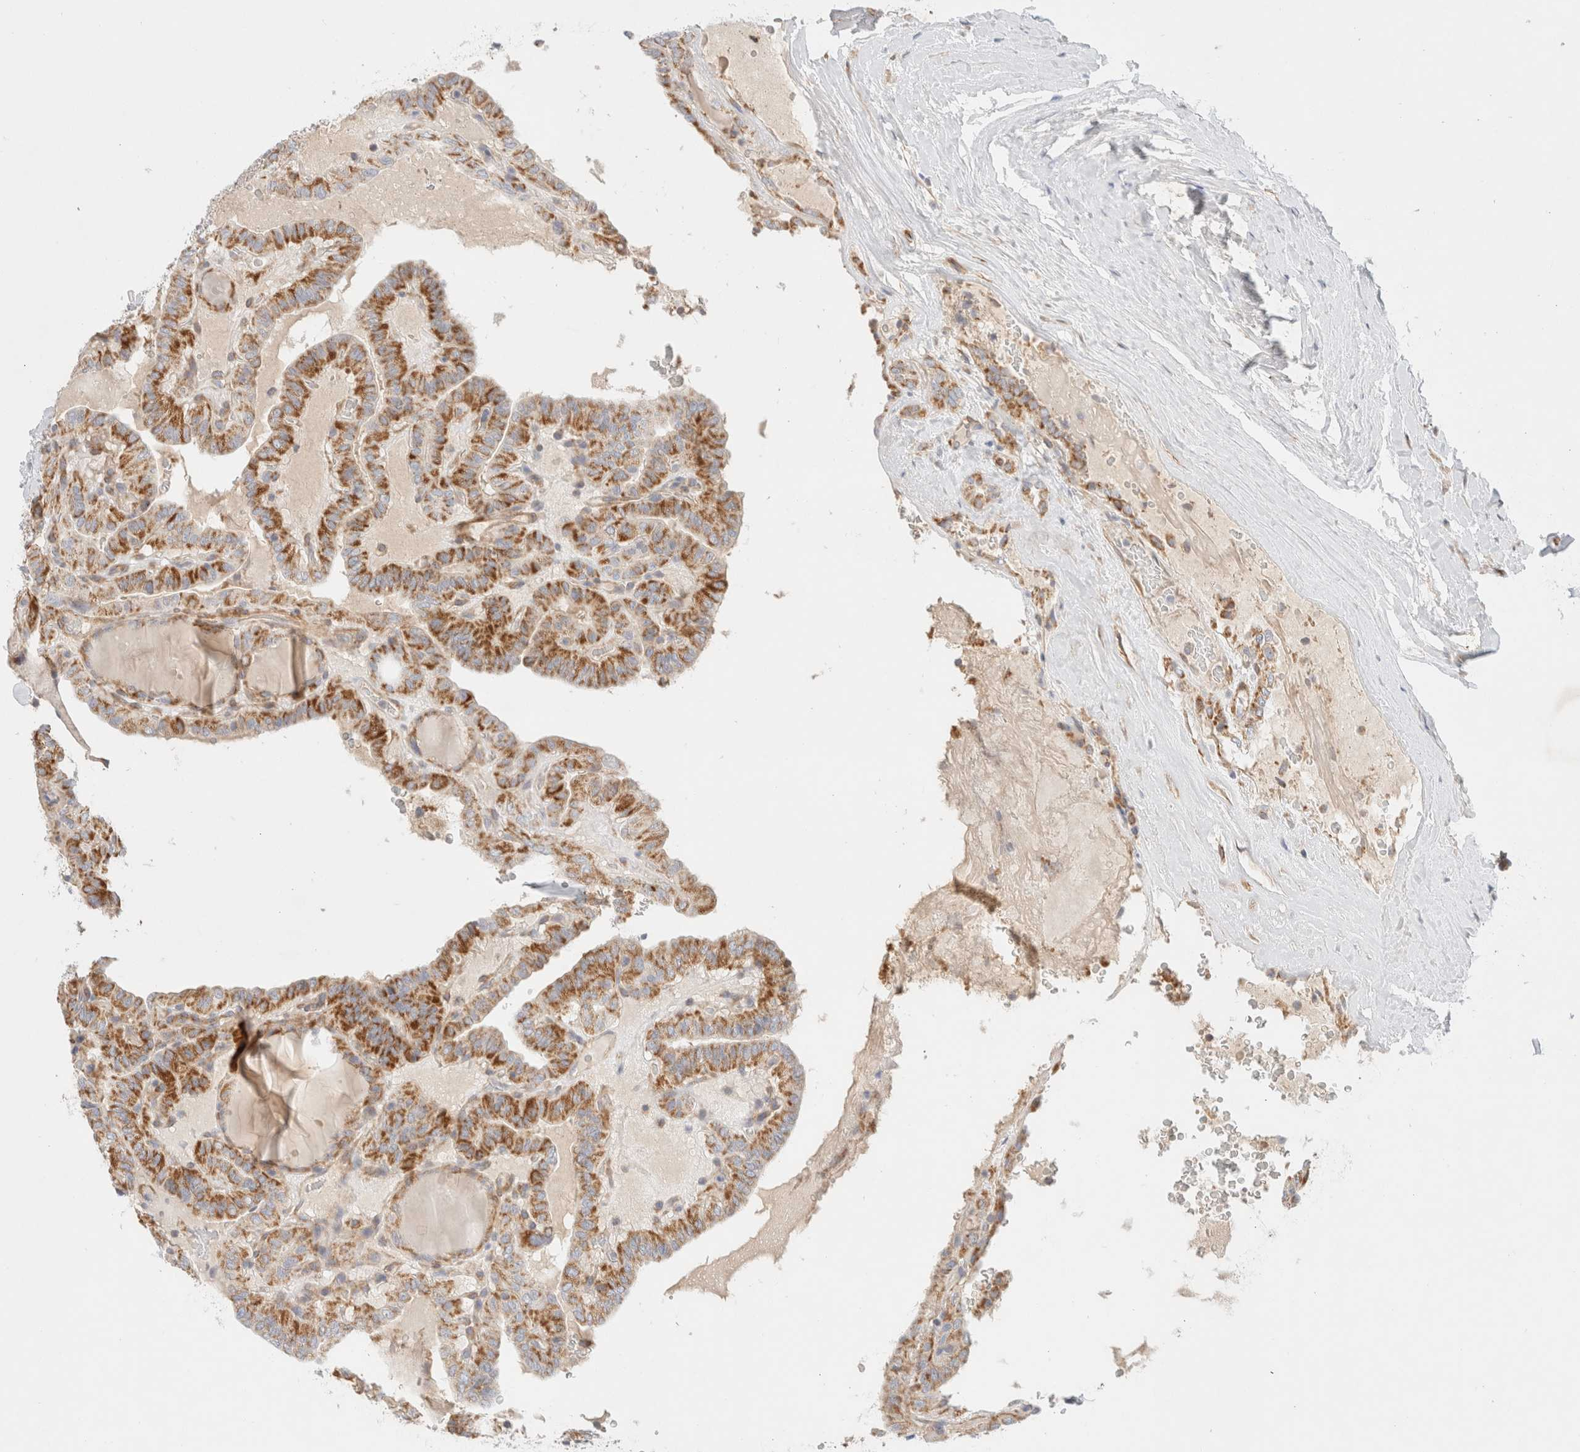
{"staining": {"intensity": "strong", "quantity": ">75%", "location": "cytoplasmic/membranous"}, "tissue": "thyroid cancer", "cell_type": "Tumor cells", "image_type": "cancer", "snomed": [{"axis": "morphology", "description": "Papillary adenocarcinoma, NOS"}, {"axis": "topography", "description": "Thyroid gland"}], "caption": "Immunohistochemistry (IHC) photomicrograph of neoplastic tissue: thyroid cancer (papillary adenocarcinoma) stained using immunohistochemistry shows high levels of strong protein expression localized specifically in the cytoplasmic/membranous of tumor cells, appearing as a cytoplasmic/membranous brown color.", "gene": "MRM3", "patient": {"sex": "male", "age": 77}}